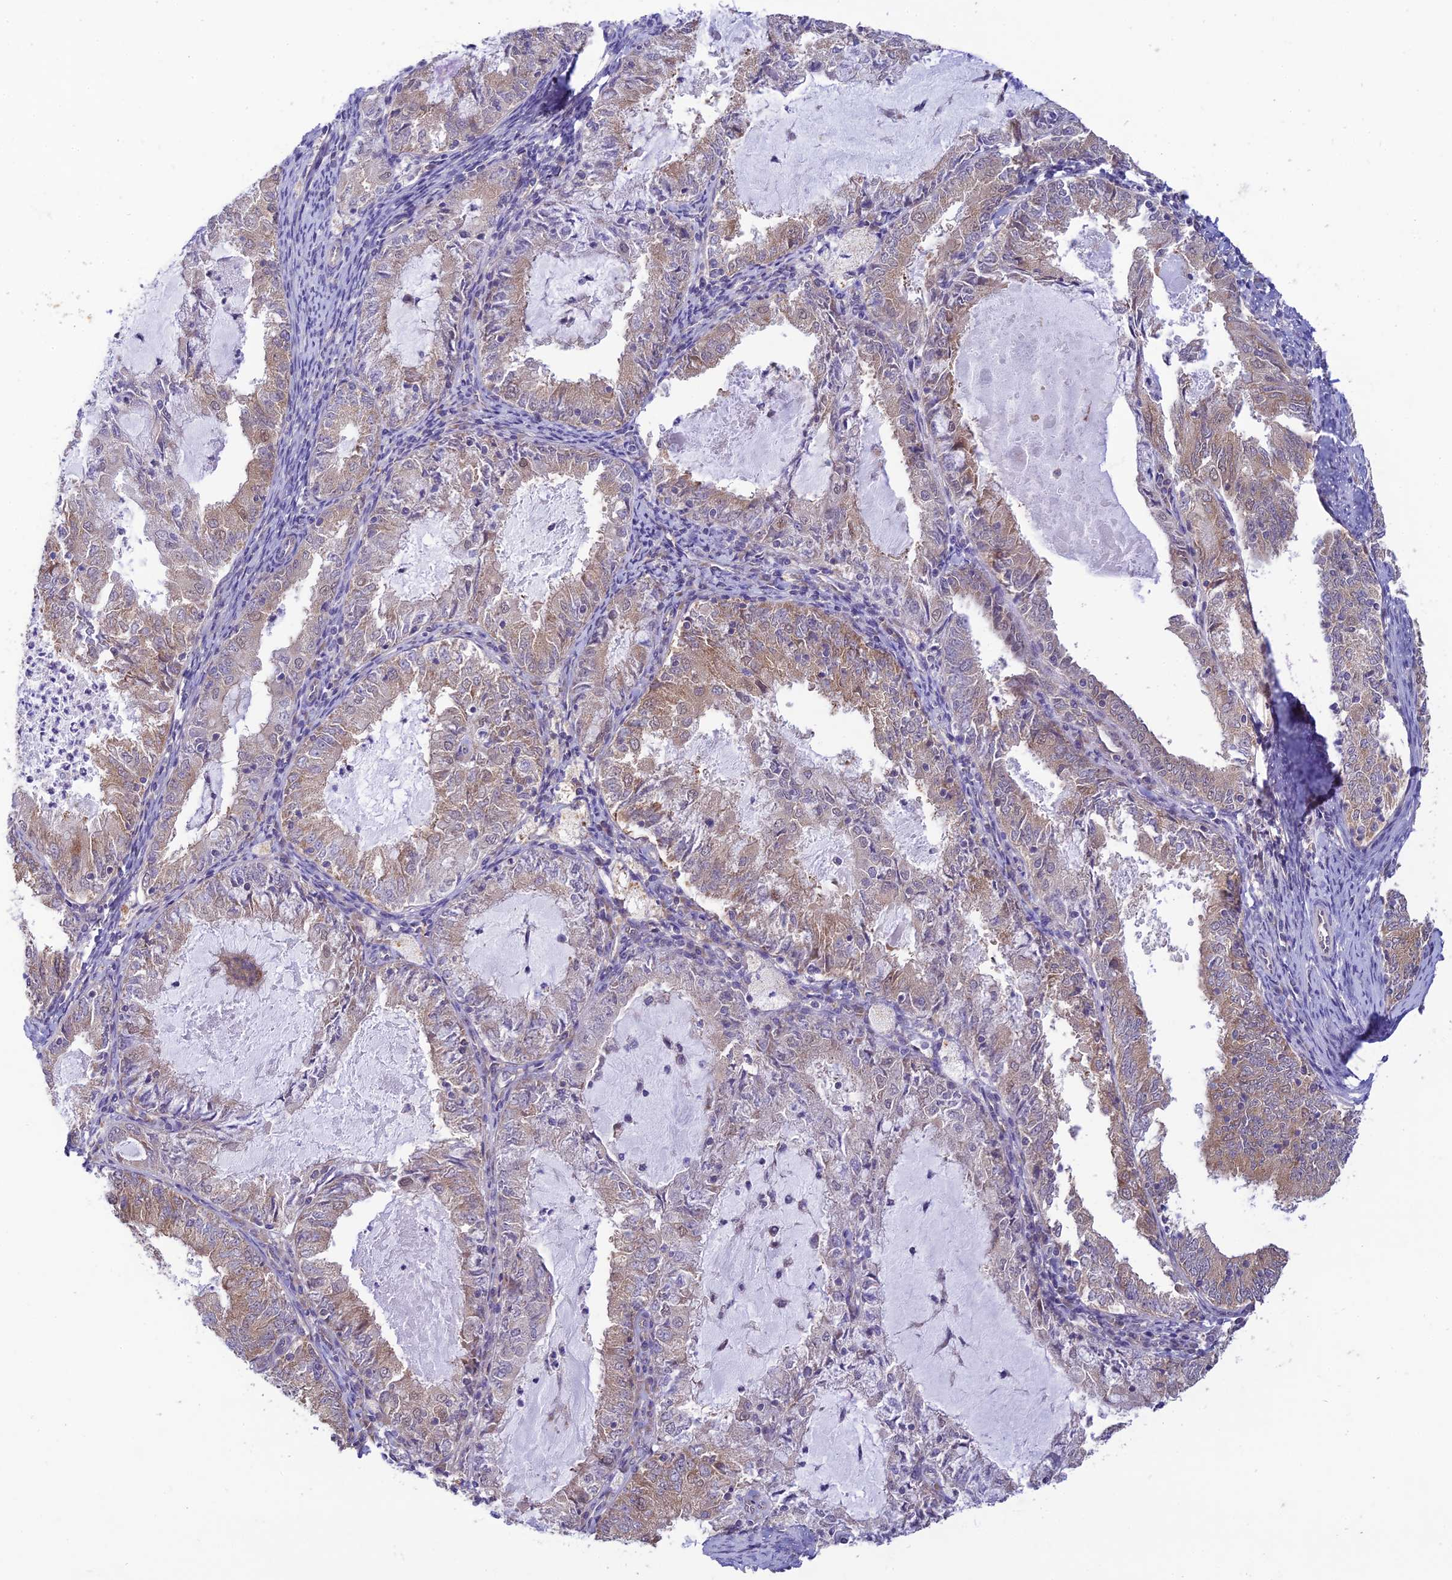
{"staining": {"intensity": "weak", "quantity": "25%-75%", "location": "cytoplasmic/membranous"}, "tissue": "endometrial cancer", "cell_type": "Tumor cells", "image_type": "cancer", "snomed": [{"axis": "morphology", "description": "Adenocarcinoma, NOS"}, {"axis": "topography", "description": "Endometrium"}], "caption": "A histopathology image showing weak cytoplasmic/membranous staining in about 25%-75% of tumor cells in endometrial cancer, as visualized by brown immunohistochemical staining.", "gene": "SKIC8", "patient": {"sex": "female", "age": 57}}